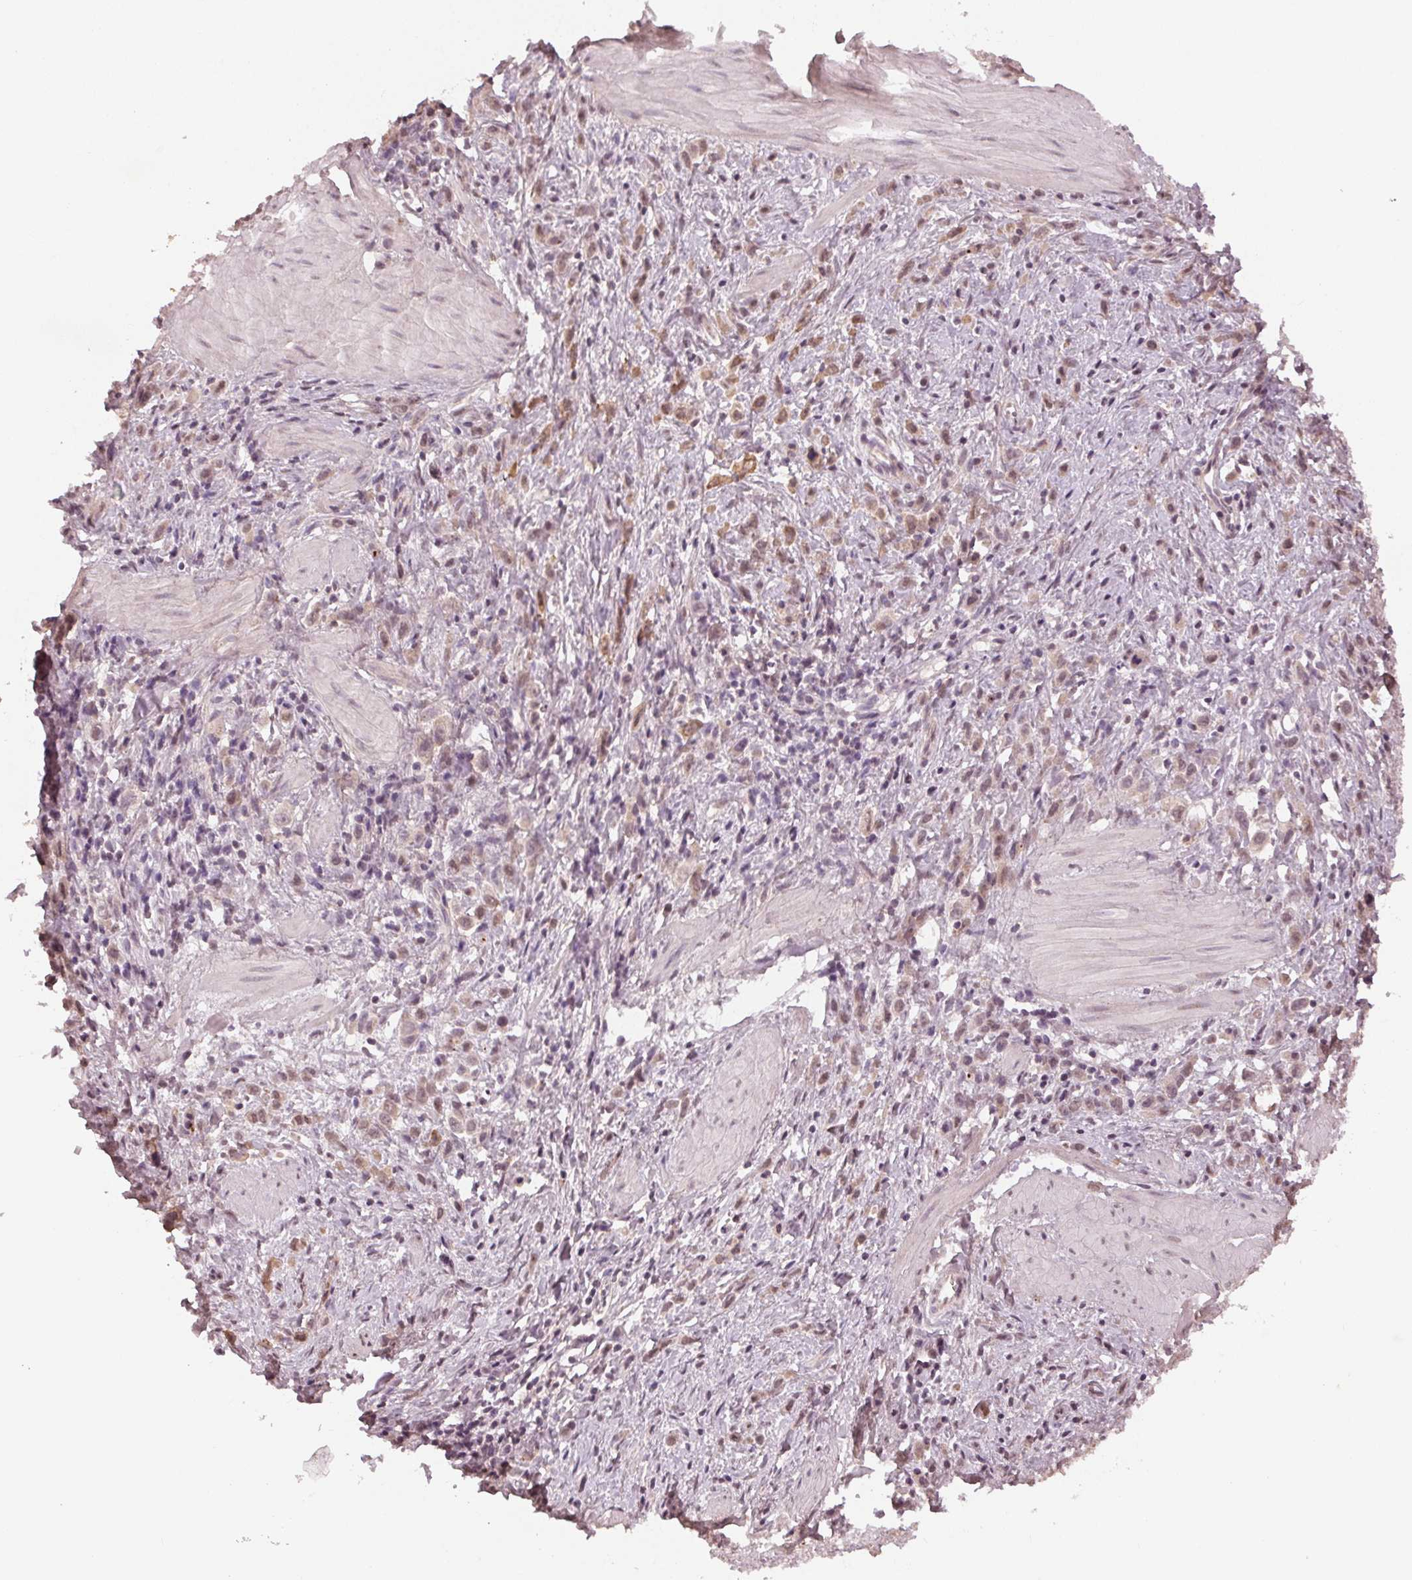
{"staining": {"intensity": "weak", "quantity": ">75%", "location": "cytoplasmic/membranous"}, "tissue": "stomach cancer", "cell_type": "Tumor cells", "image_type": "cancer", "snomed": [{"axis": "morphology", "description": "Adenocarcinoma, NOS"}, {"axis": "topography", "description": "Stomach"}], "caption": "Immunohistochemistry photomicrograph of human stomach cancer stained for a protein (brown), which demonstrates low levels of weak cytoplasmic/membranous staining in approximately >75% of tumor cells.", "gene": "TUB", "patient": {"sex": "male", "age": 47}}